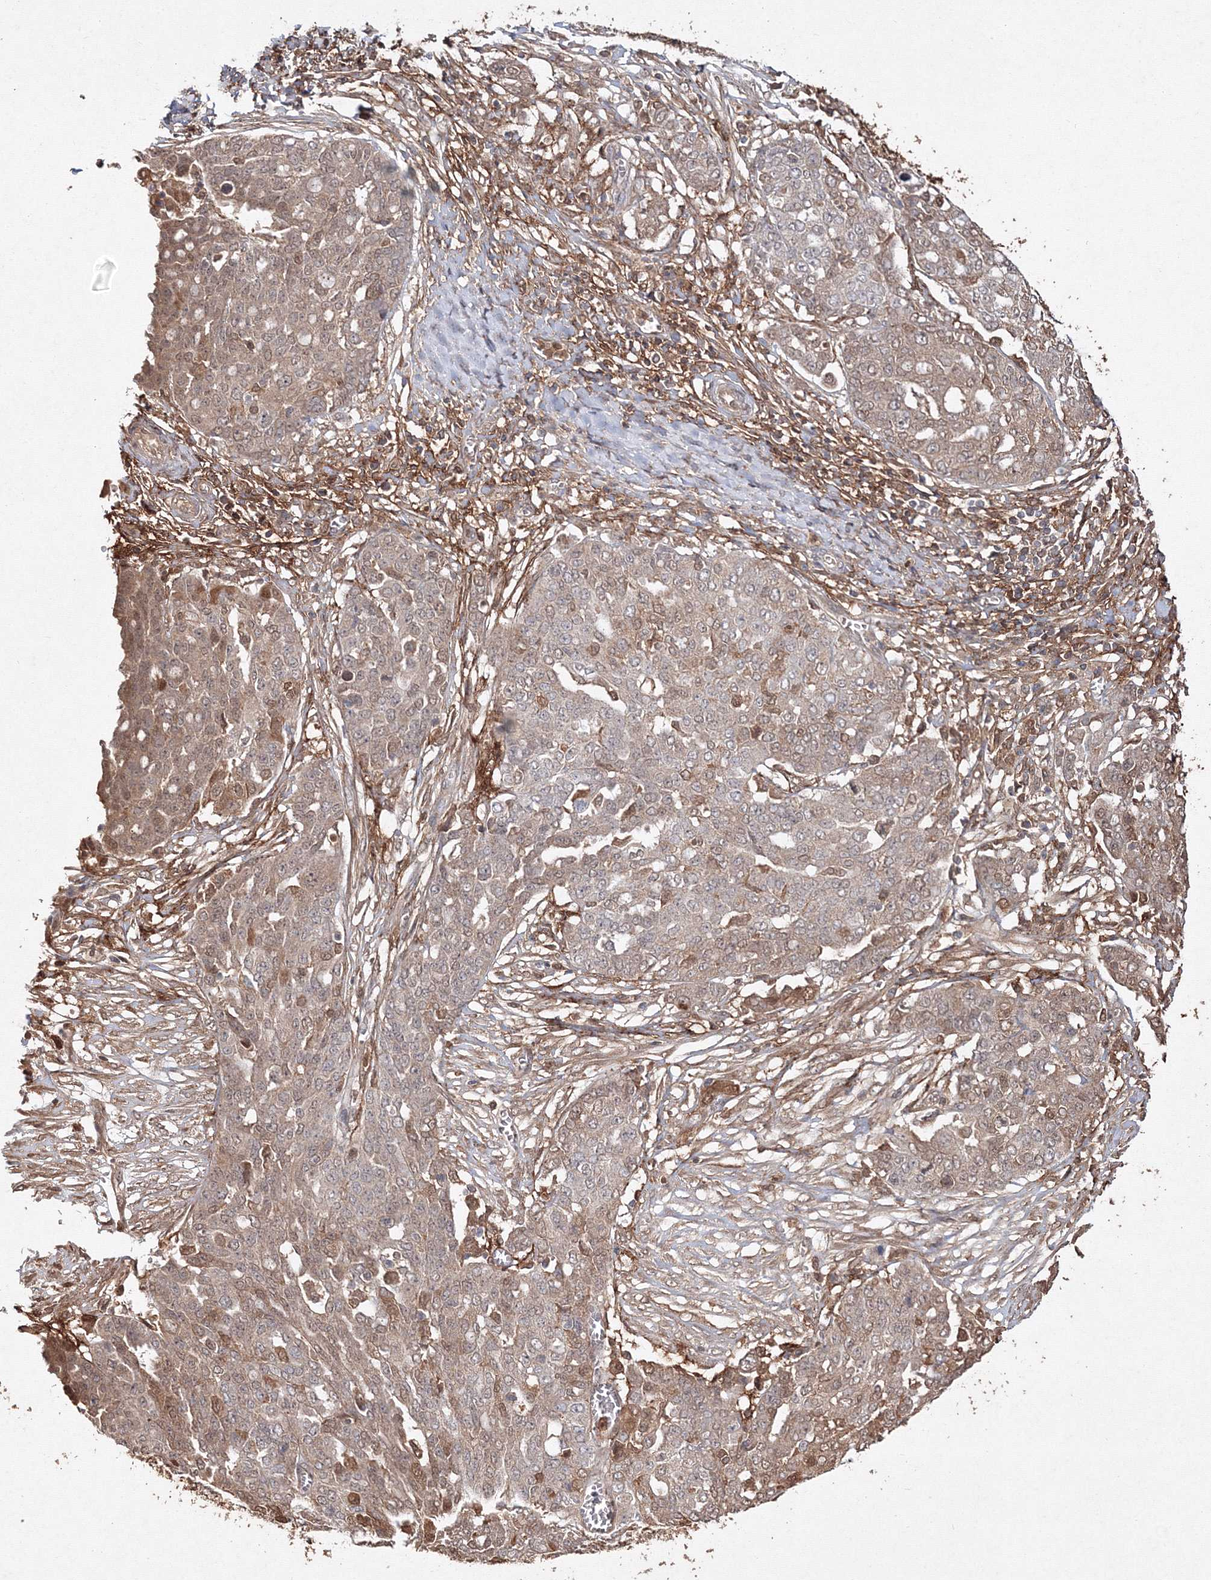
{"staining": {"intensity": "weak", "quantity": "25%-75%", "location": "cytoplasmic/membranous,nuclear"}, "tissue": "ovarian cancer", "cell_type": "Tumor cells", "image_type": "cancer", "snomed": [{"axis": "morphology", "description": "Cystadenocarcinoma, serous, NOS"}, {"axis": "topography", "description": "Soft tissue"}, {"axis": "topography", "description": "Ovary"}], "caption": "This is a photomicrograph of IHC staining of ovarian cancer (serous cystadenocarcinoma), which shows weak expression in the cytoplasmic/membranous and nuclear of tumor cells.", "gene": "S100A11", "patient": {"sex": "female", "age": 57}}